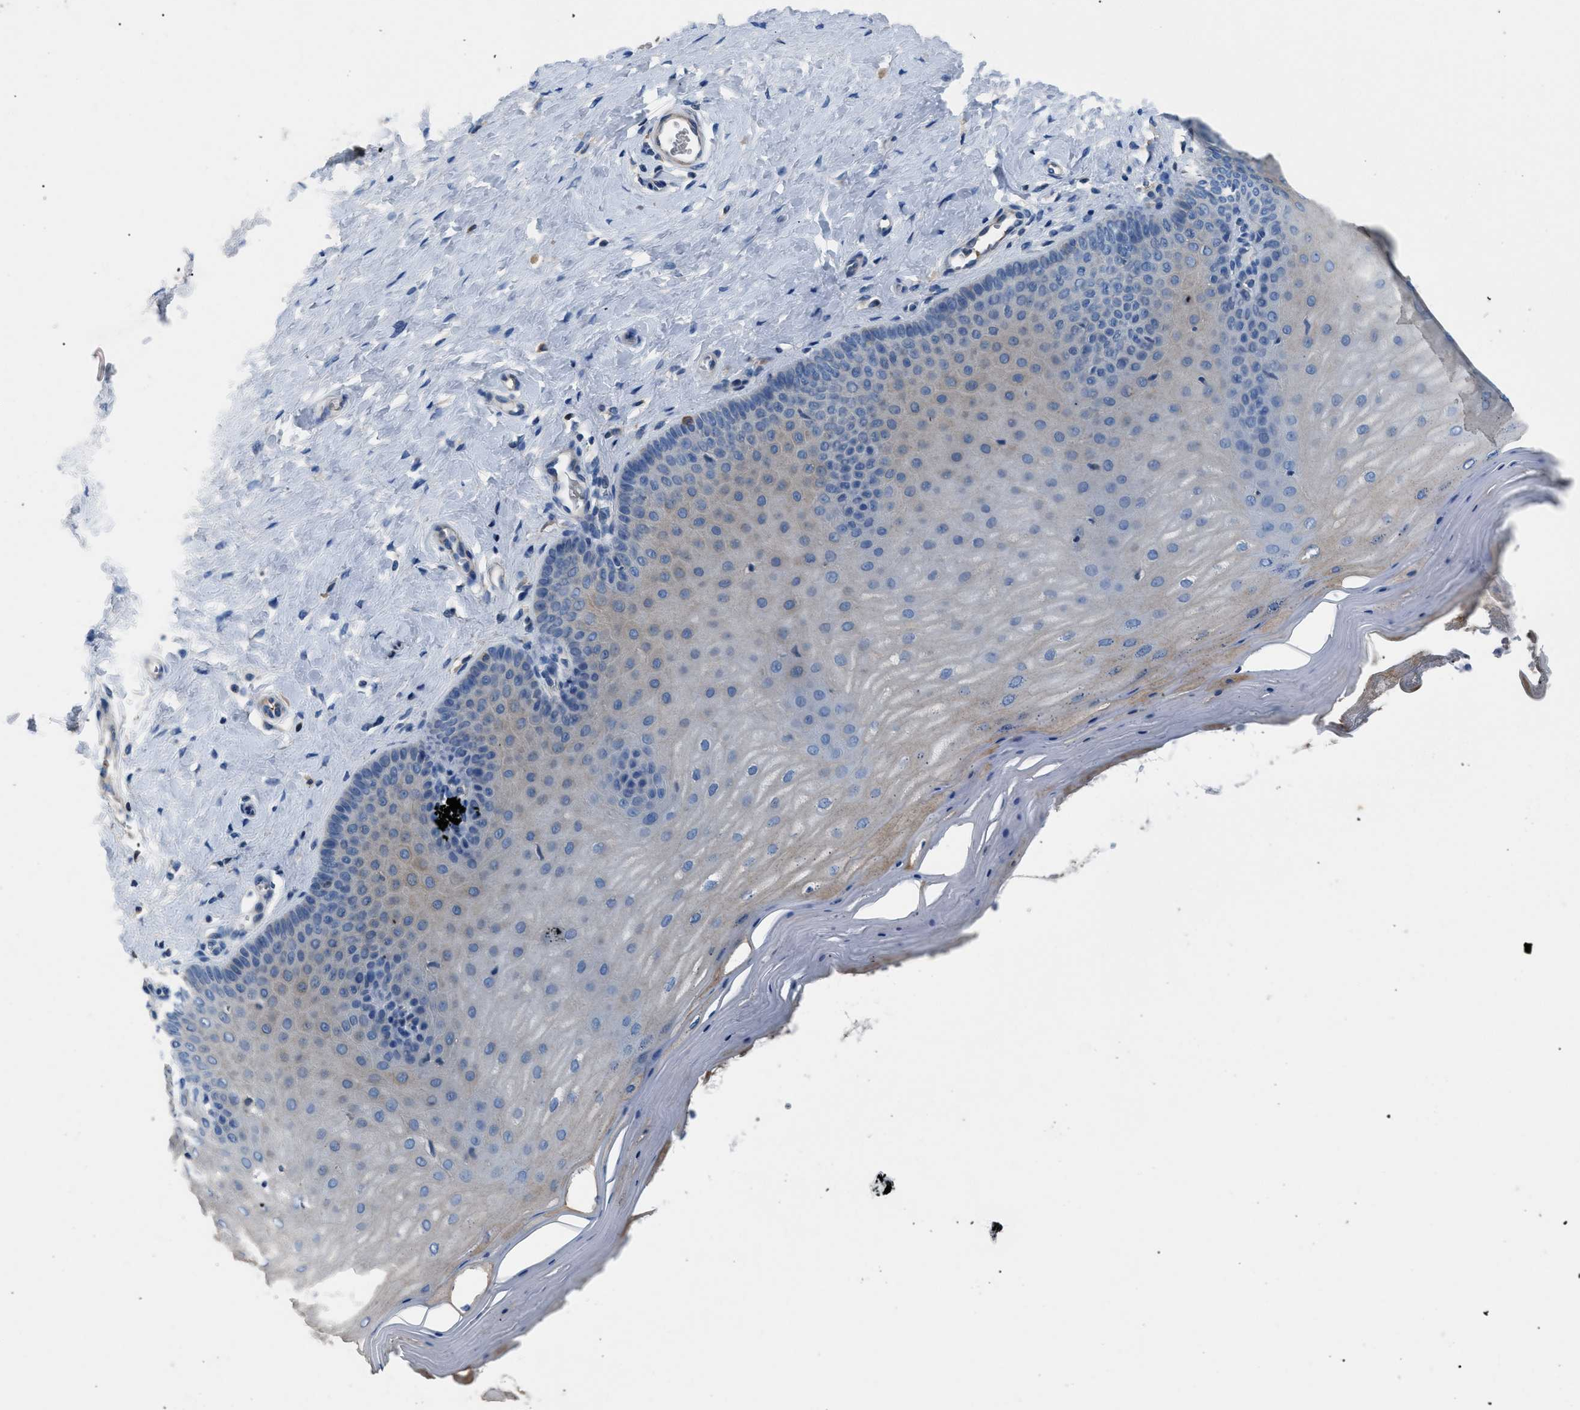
{"staining": {"intensity": "weak", "quantity": ">75%", "location": "cytoplasmic/membranous"}, "tissue": "cervix", "cell_type": "Glandular cells", "image_type": "normal", "snomed": [{"axis": "morphology", "description": "Normal tissue, NOS"}, {"axis": "topography", "description": "Cervix"}], "caption": "IHC (DAB (3,3'-diaminobenzidine)) staining of normal cervix displays weak cytoplasmic/membranous protein staining in about >75% of glandular cells.", "gene": "SGCZ", "patient": {"sex": "female", "age": 55}}